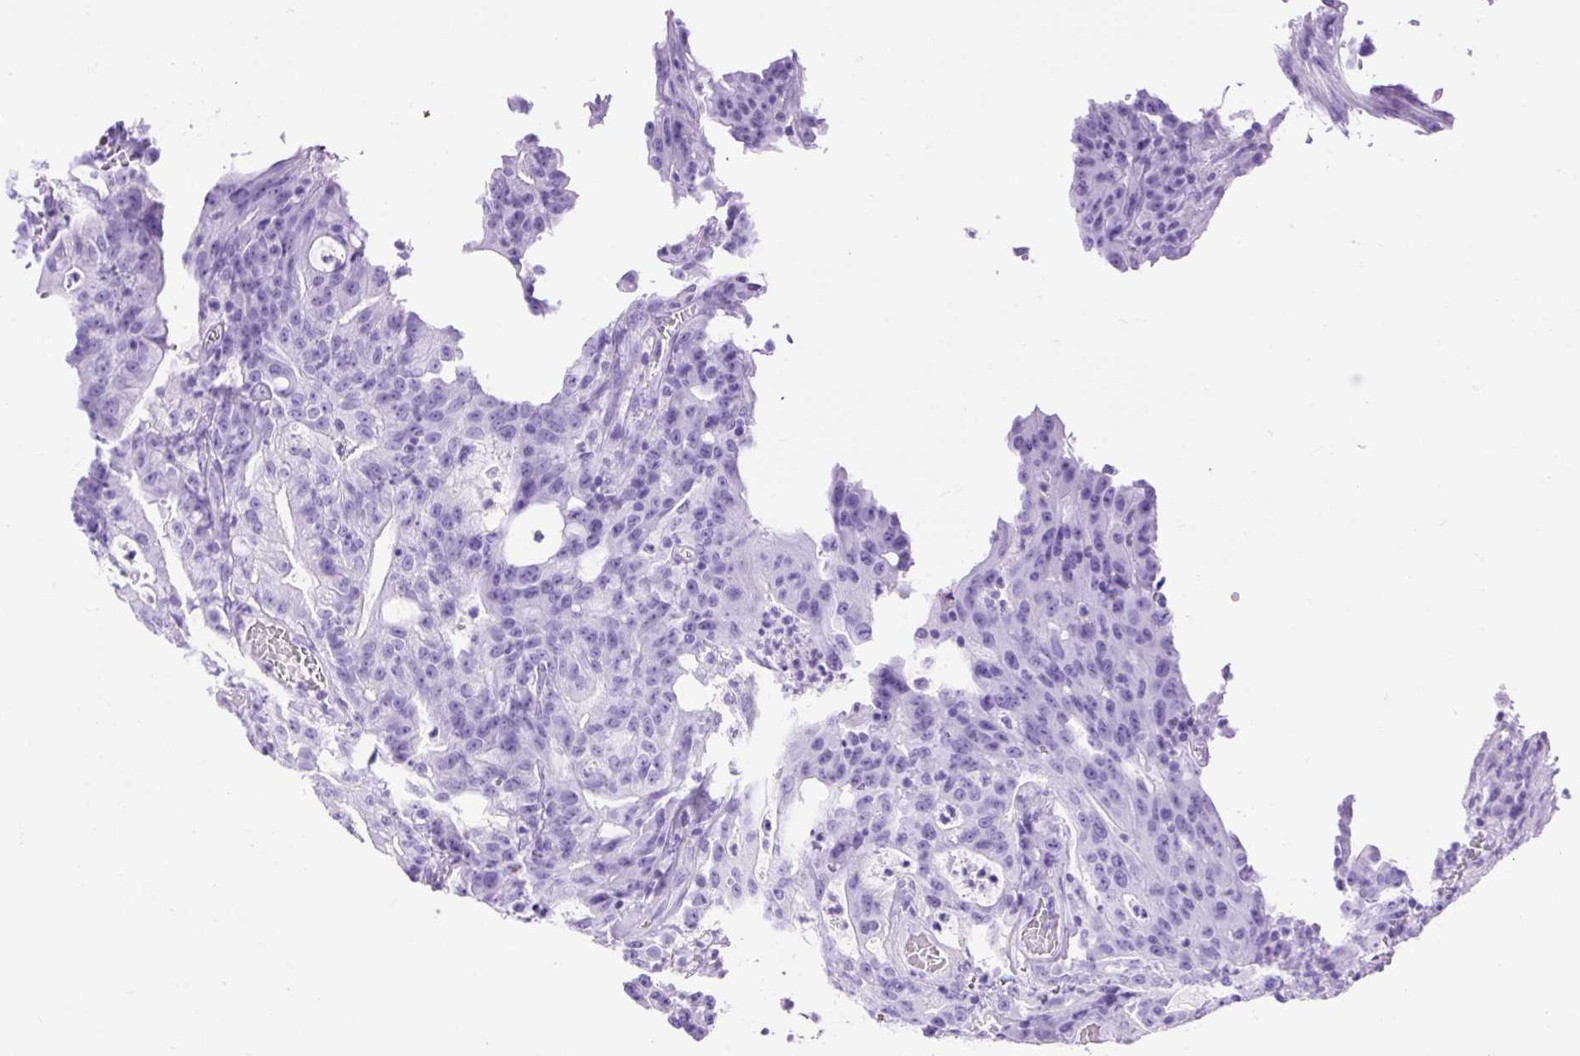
{"staining": {"intensity": "negative", "quantity": "none", "location": "none"}, "tissue": "colorectal cancer", "cell_type": "Tumor cells", "image_type": "cancer", "snomed": [{"axis": "morphology", "description": "Adenocarcinoma, NOS"}, {"axis": "topography", "description": "Colon"}], "caption": "Immunohistochemistry of human colorectal adenocarcinoma reveals no staining in tumor cells.", "gene": "CEL", "patient": {"sex": "male", "age": 83}}